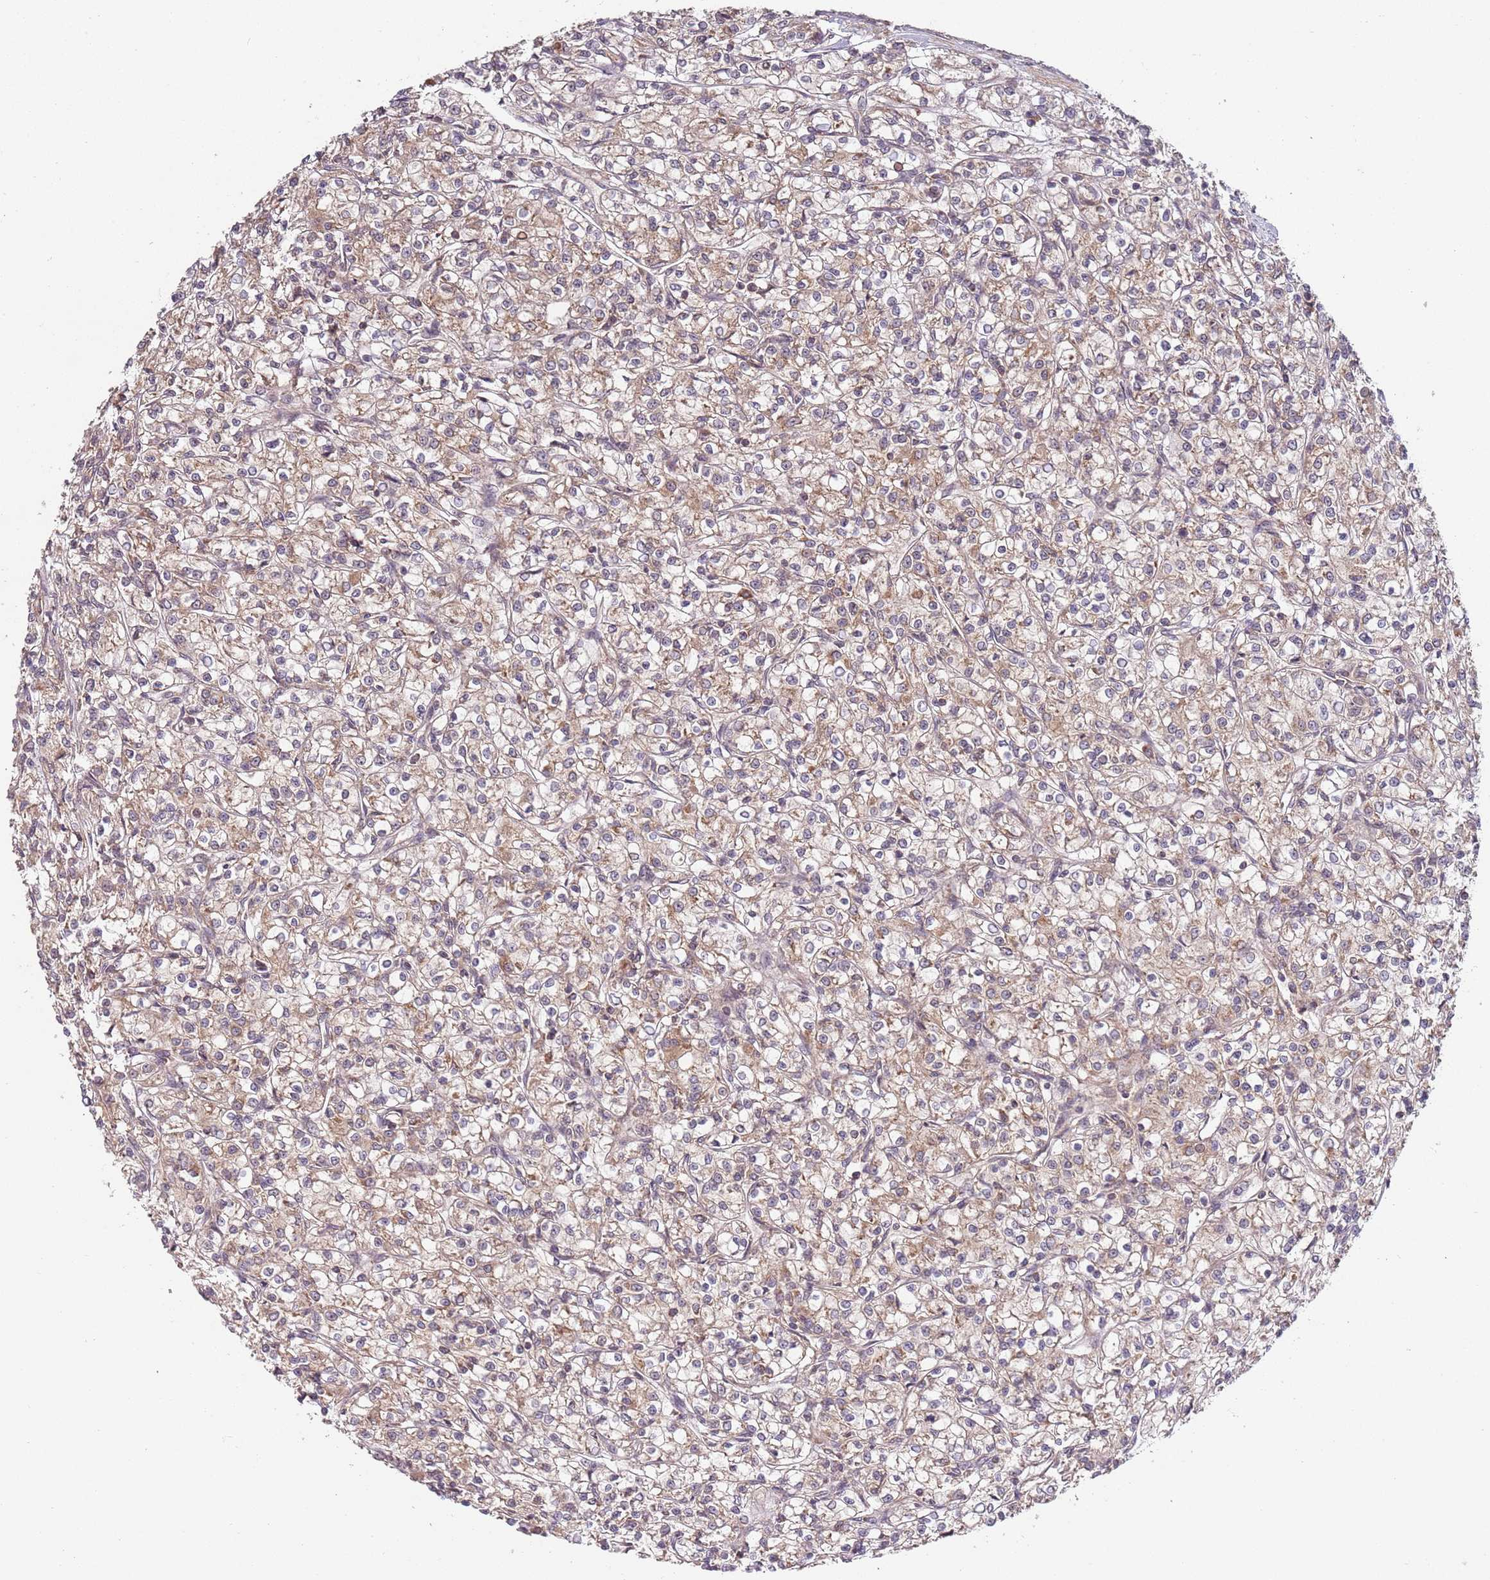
{"staining": {"intensity": "moderate", "quantity": "25%-75%", "location": "cytoplasmic/membranous"}, "tissue": "renal cancer", "cell_type": "Tumor cells", "image_type": "cancer", "snomed": [{"axis": "morphology", "description": "Adenocarcinoma, NOS"}, {"axis": "topography", "description": "Kidney"}], "caption": "Immunohistochemical staining of human renal cancer exhibits medium levels of moderate cytoplasmic/membranous protein staining in about 25%-75% of tumor cells.", "gene": "LIN37", "patient": {"sex": "female", "age": 59}}